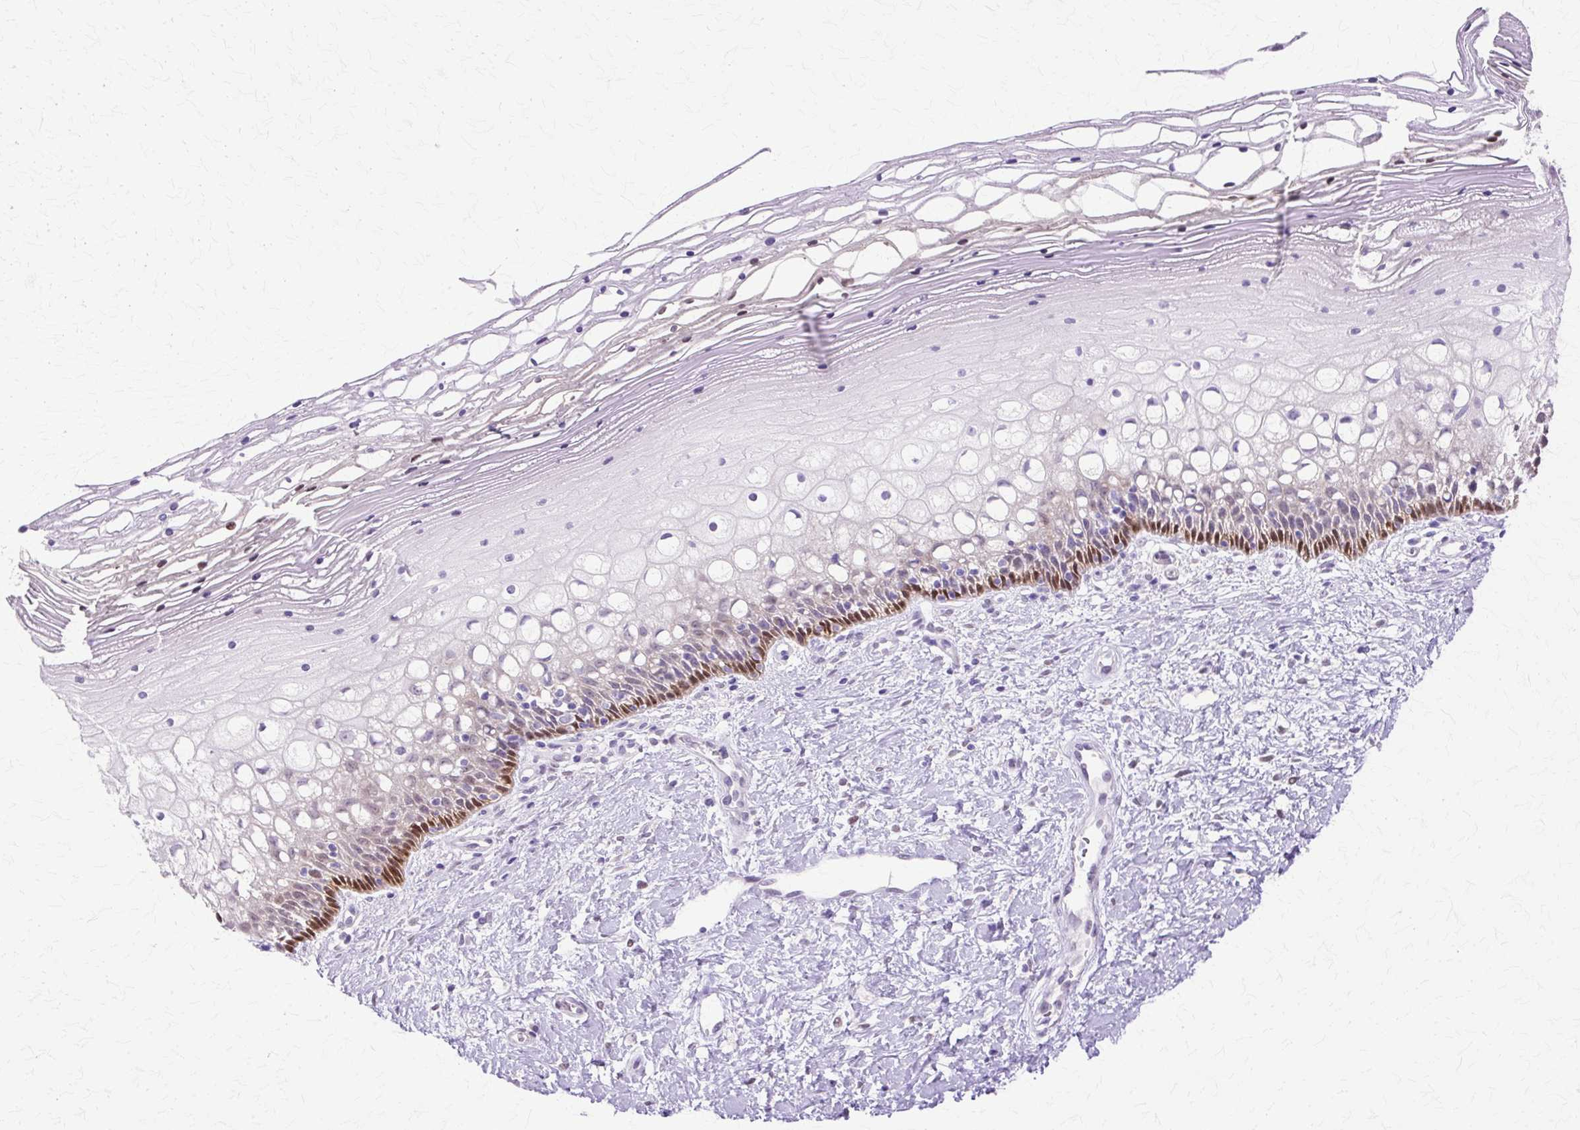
{"staining": {"intensity": "weak", "quantity": "<25%", "location": "cytoplasmic/membranous"}, "tissue": "cervix", "cell_type": "Glandular cells", "image_type": "normal", "snomed": [{"axis": "morphology", "description": "Normal tissue, NOS"}, {"axis": "topography", "description": "Cervix"}], "caption": "This is a micrograph of immunohistochemistry (IHC) staining of benign cervix, which shows no expression in glandular cells.", "gene": "HSPA1A", "patient": {"sex": "female", "age": 36}}